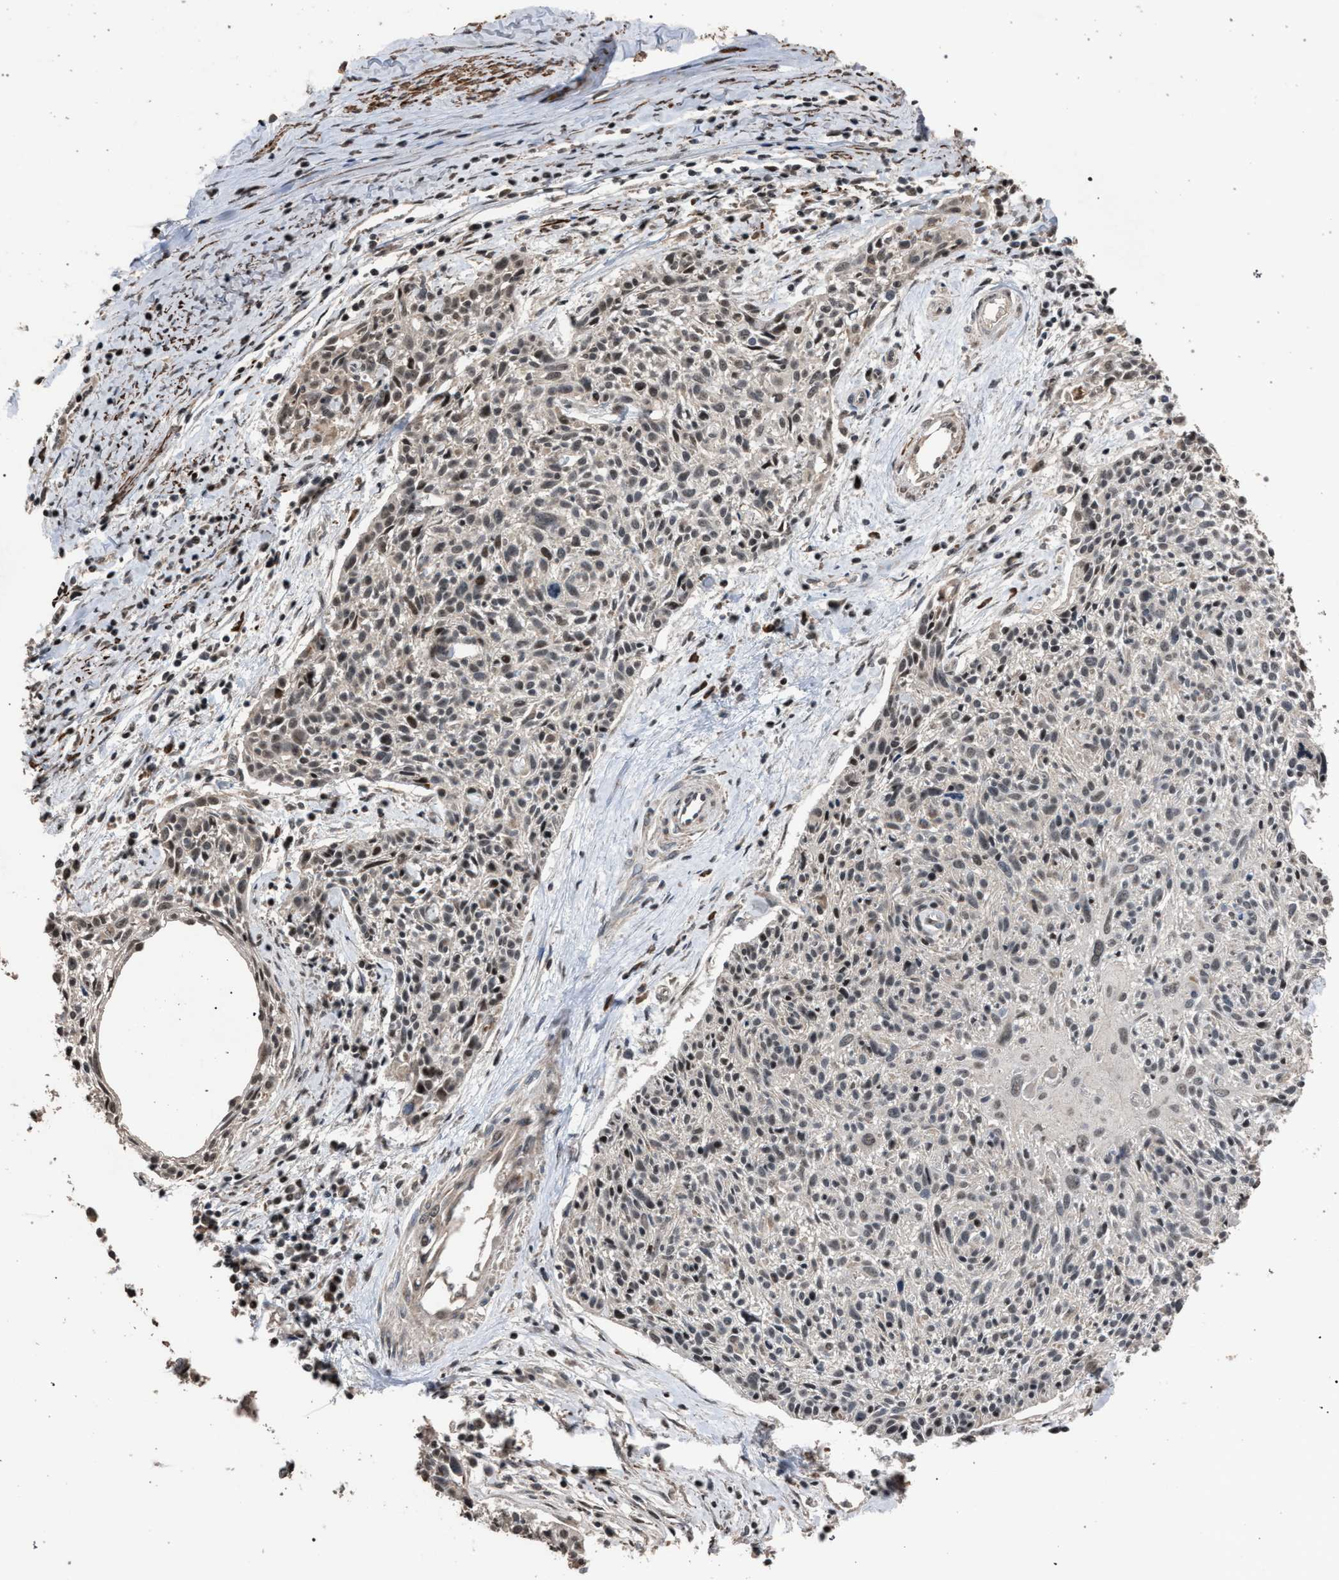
{"staining": {"intensity": "weak", "quantity": "<25%", "location": "cytoplasmic/membranous,nuclear"}, "tissue": "cervical cancer", "cell_type": "Tumor cells", "image_type": "cancer", "snomed": [{"axis": "morphology", "description": "Squamous cell carcinoma, NOS"}, {"axis": "topography", "description": "Cervix"}], "caption": "The photomicrograph demonstrates no staining of tumor cells in cervical cancer (squamous cell carcinoma).", "gene": "NAA35", "patient": {"sex": "female", "age": 51}}